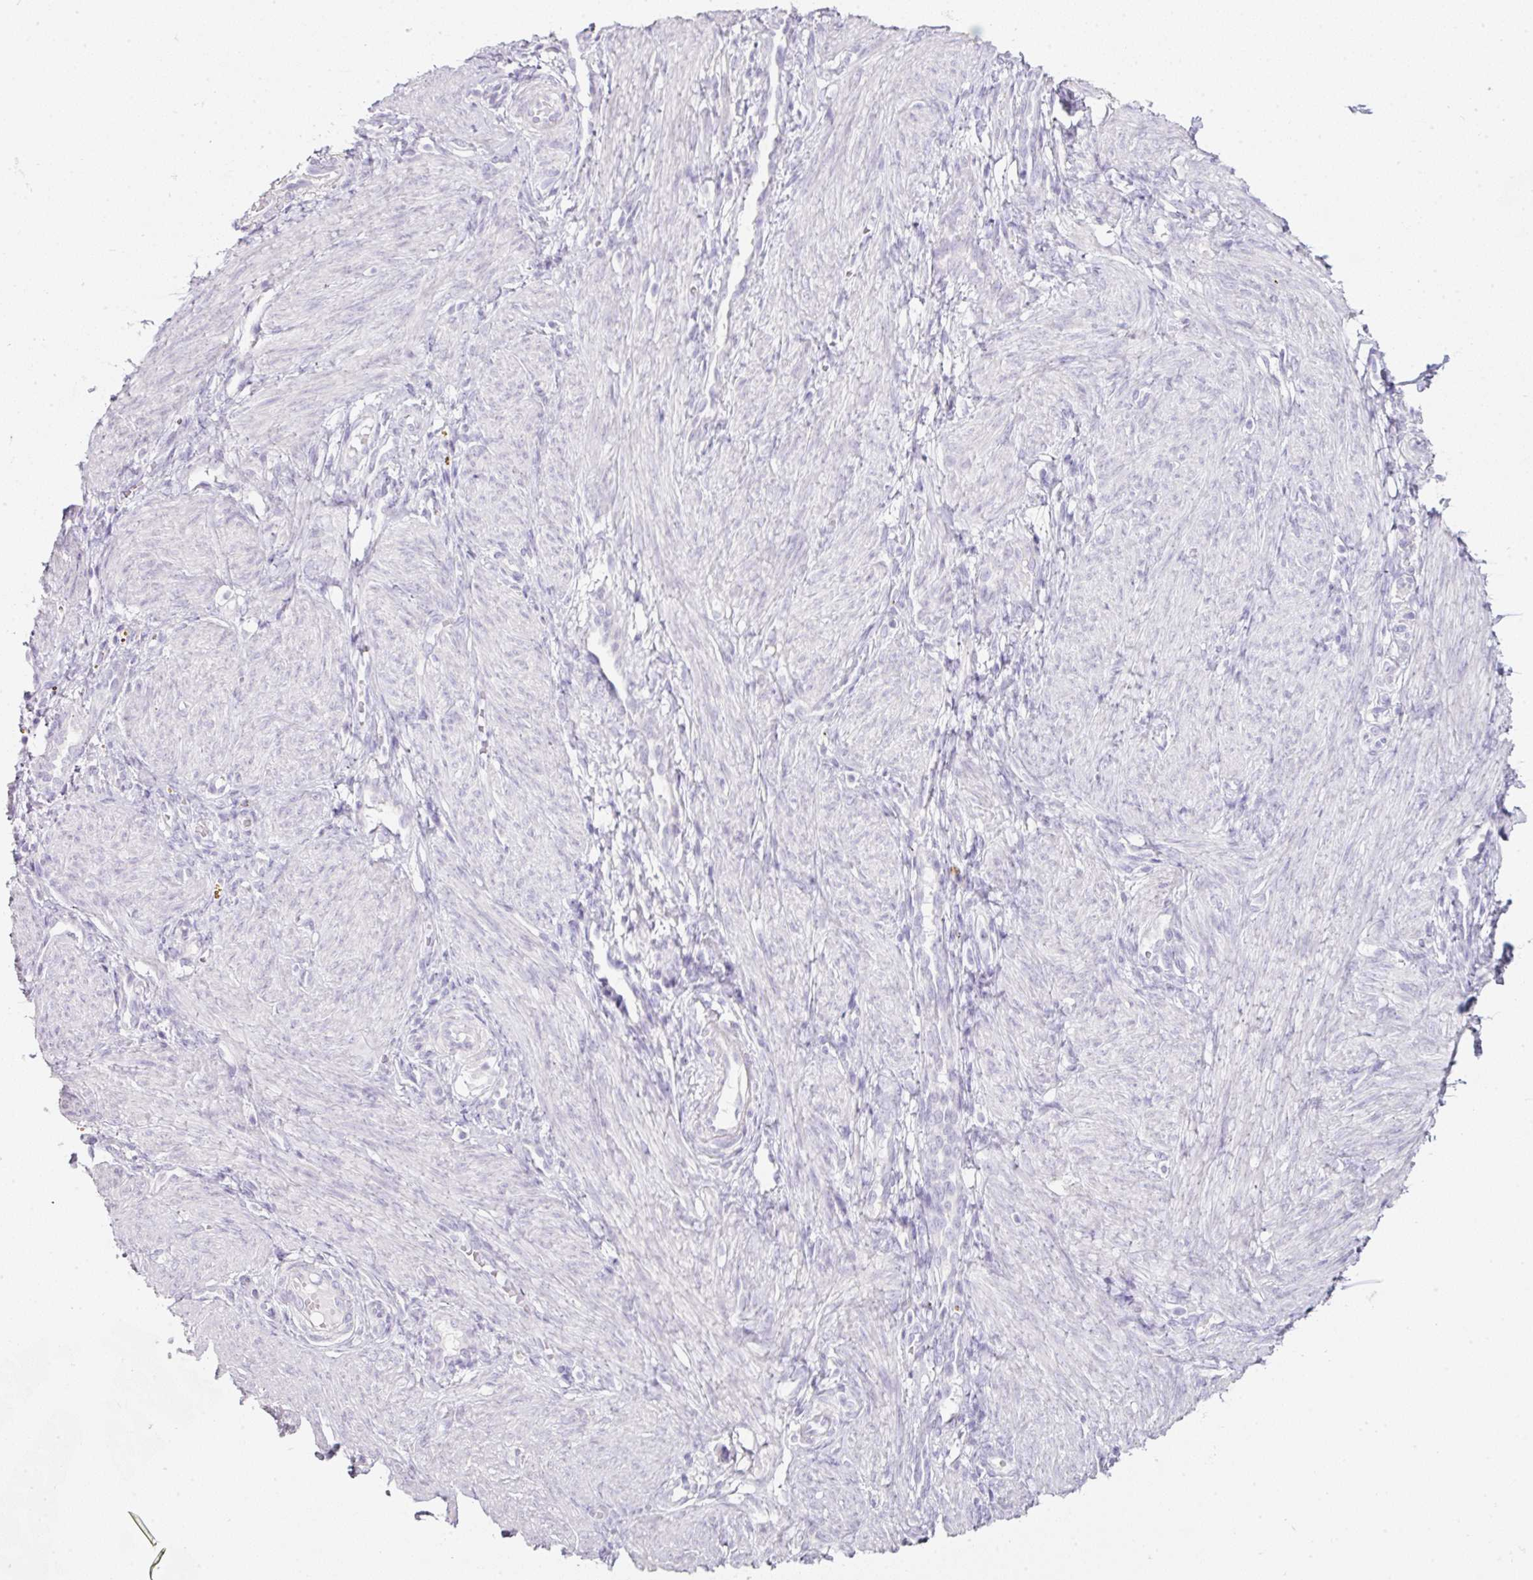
{"staining": {"intensity": "negative", "quantity": "none", "location": "none"}, "tissue": "endometrium", "cell_type": "Cells in endometrial stroma", "image_type": "normal", "snomed": [{"axis": "morphology", "description": "Normal tissue, NOS"}, {"axis": "topography", "description": "Endometrium"}], "caption": "A histopathology image of endometrium stained for a protein demonstrates no brown staining in cells in endometrial stroma. Brightfield microscopy of IHC stained with DAB (brown) and hematoxylin (blue), captured at high magnification.", "gene": "SLC2A2", "patient": {"sex": "female", "age": 34}}